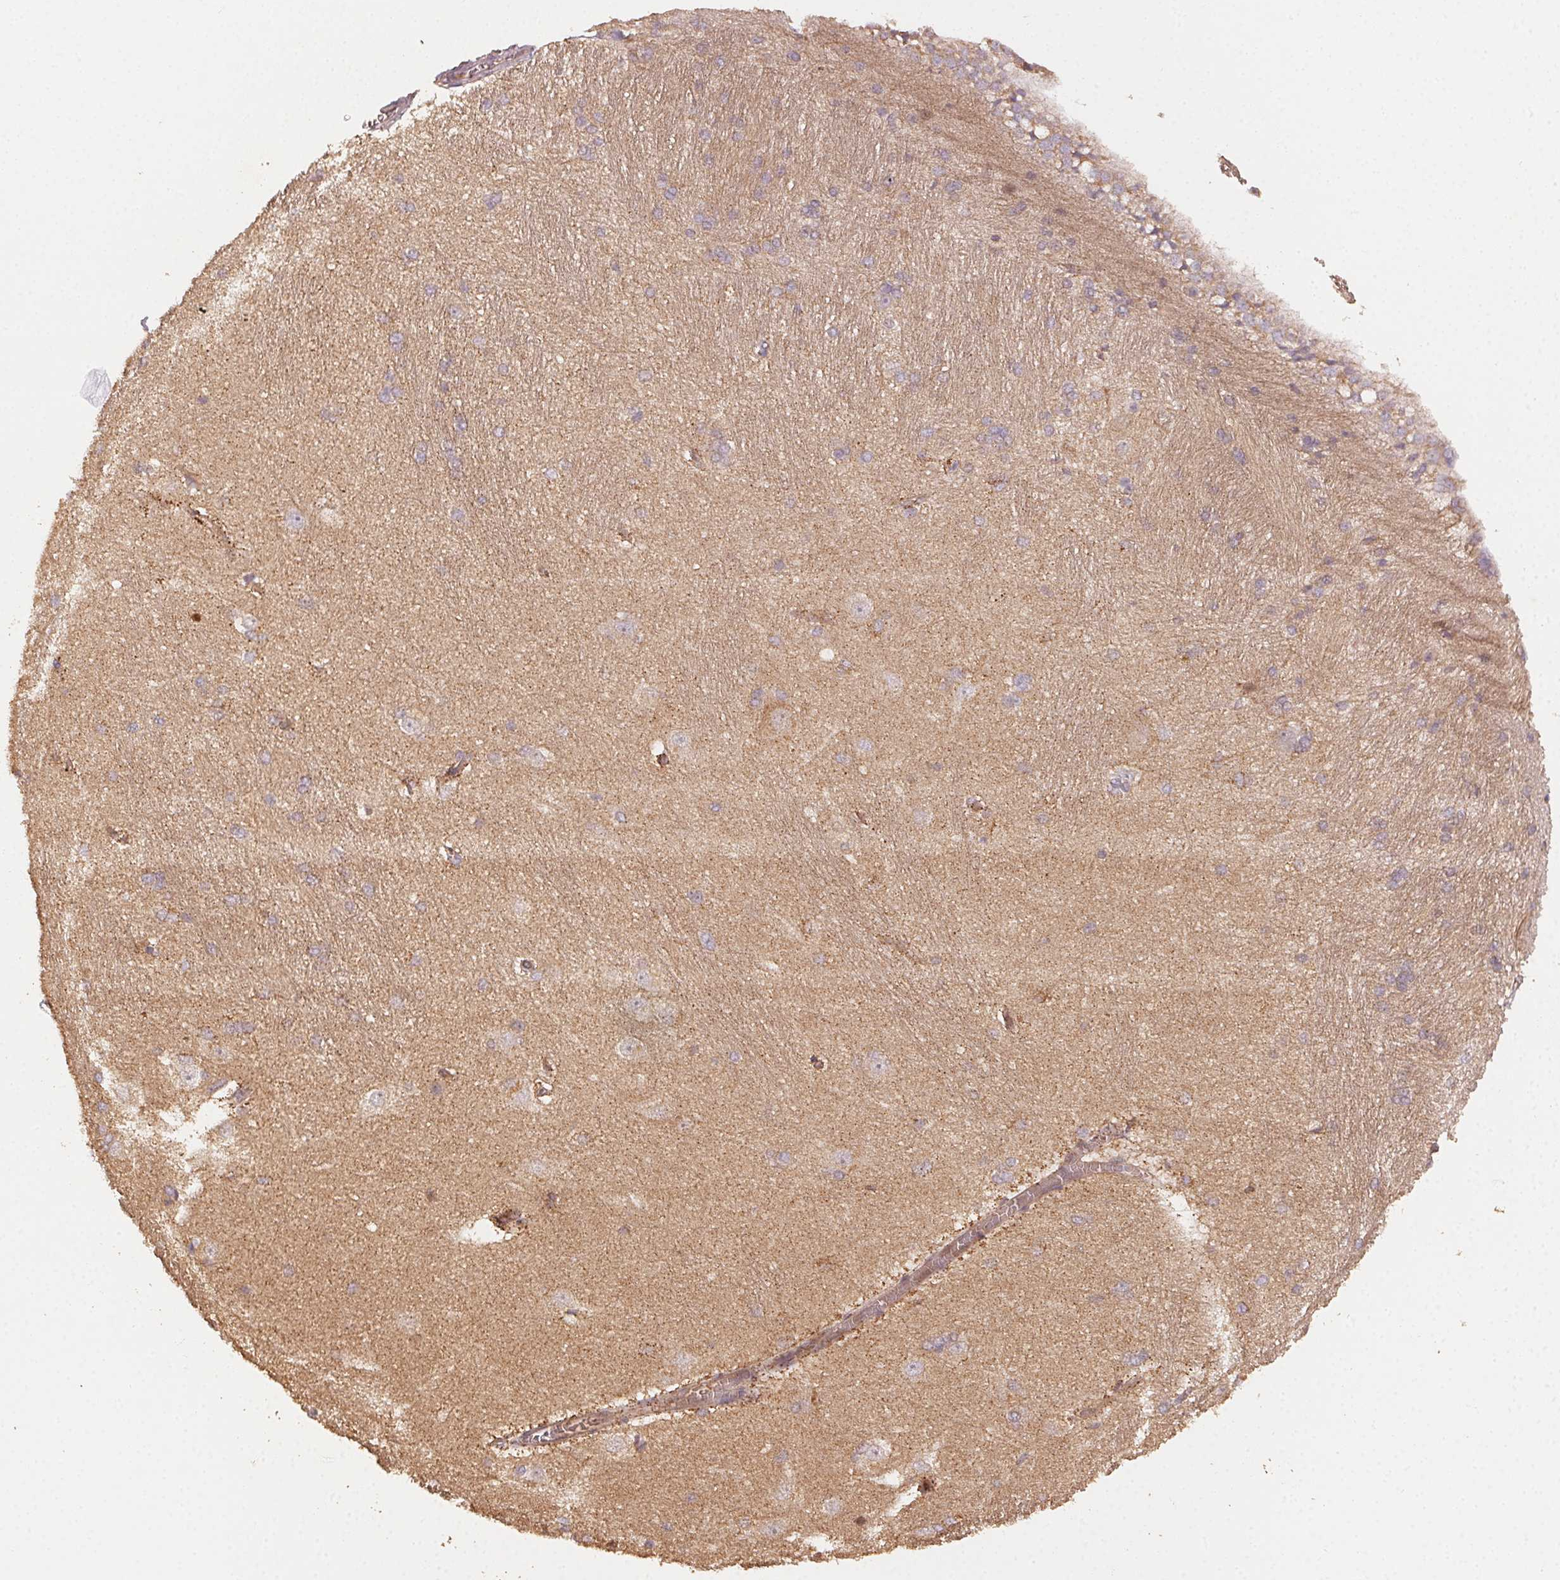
{"staining": {"intensity": "weak", "quantity": "<25%", "location": "cytoplasmic/membranous"}, "tissue": "hippocampus", "cell_type": "Glial cells", "image_type": "normal", "snomed": [{"axis": "morphology", "description": "Normal tissue, NOS"}, {"axis": "topography", "description": "Cerebral cortex"}, {"axis": "topography", "description": "Hippocampus"}], "caption": "Histopathology image shows no protein staining in glial cells of benign hippocampus. The staining was performed using DAB to visualize the protein expression in brown, while the nuclei were stained in blue with hematoxylin (Magnification: 20x).", "gene": "RALA", "patient": {"sex": "female", "age": 19}}